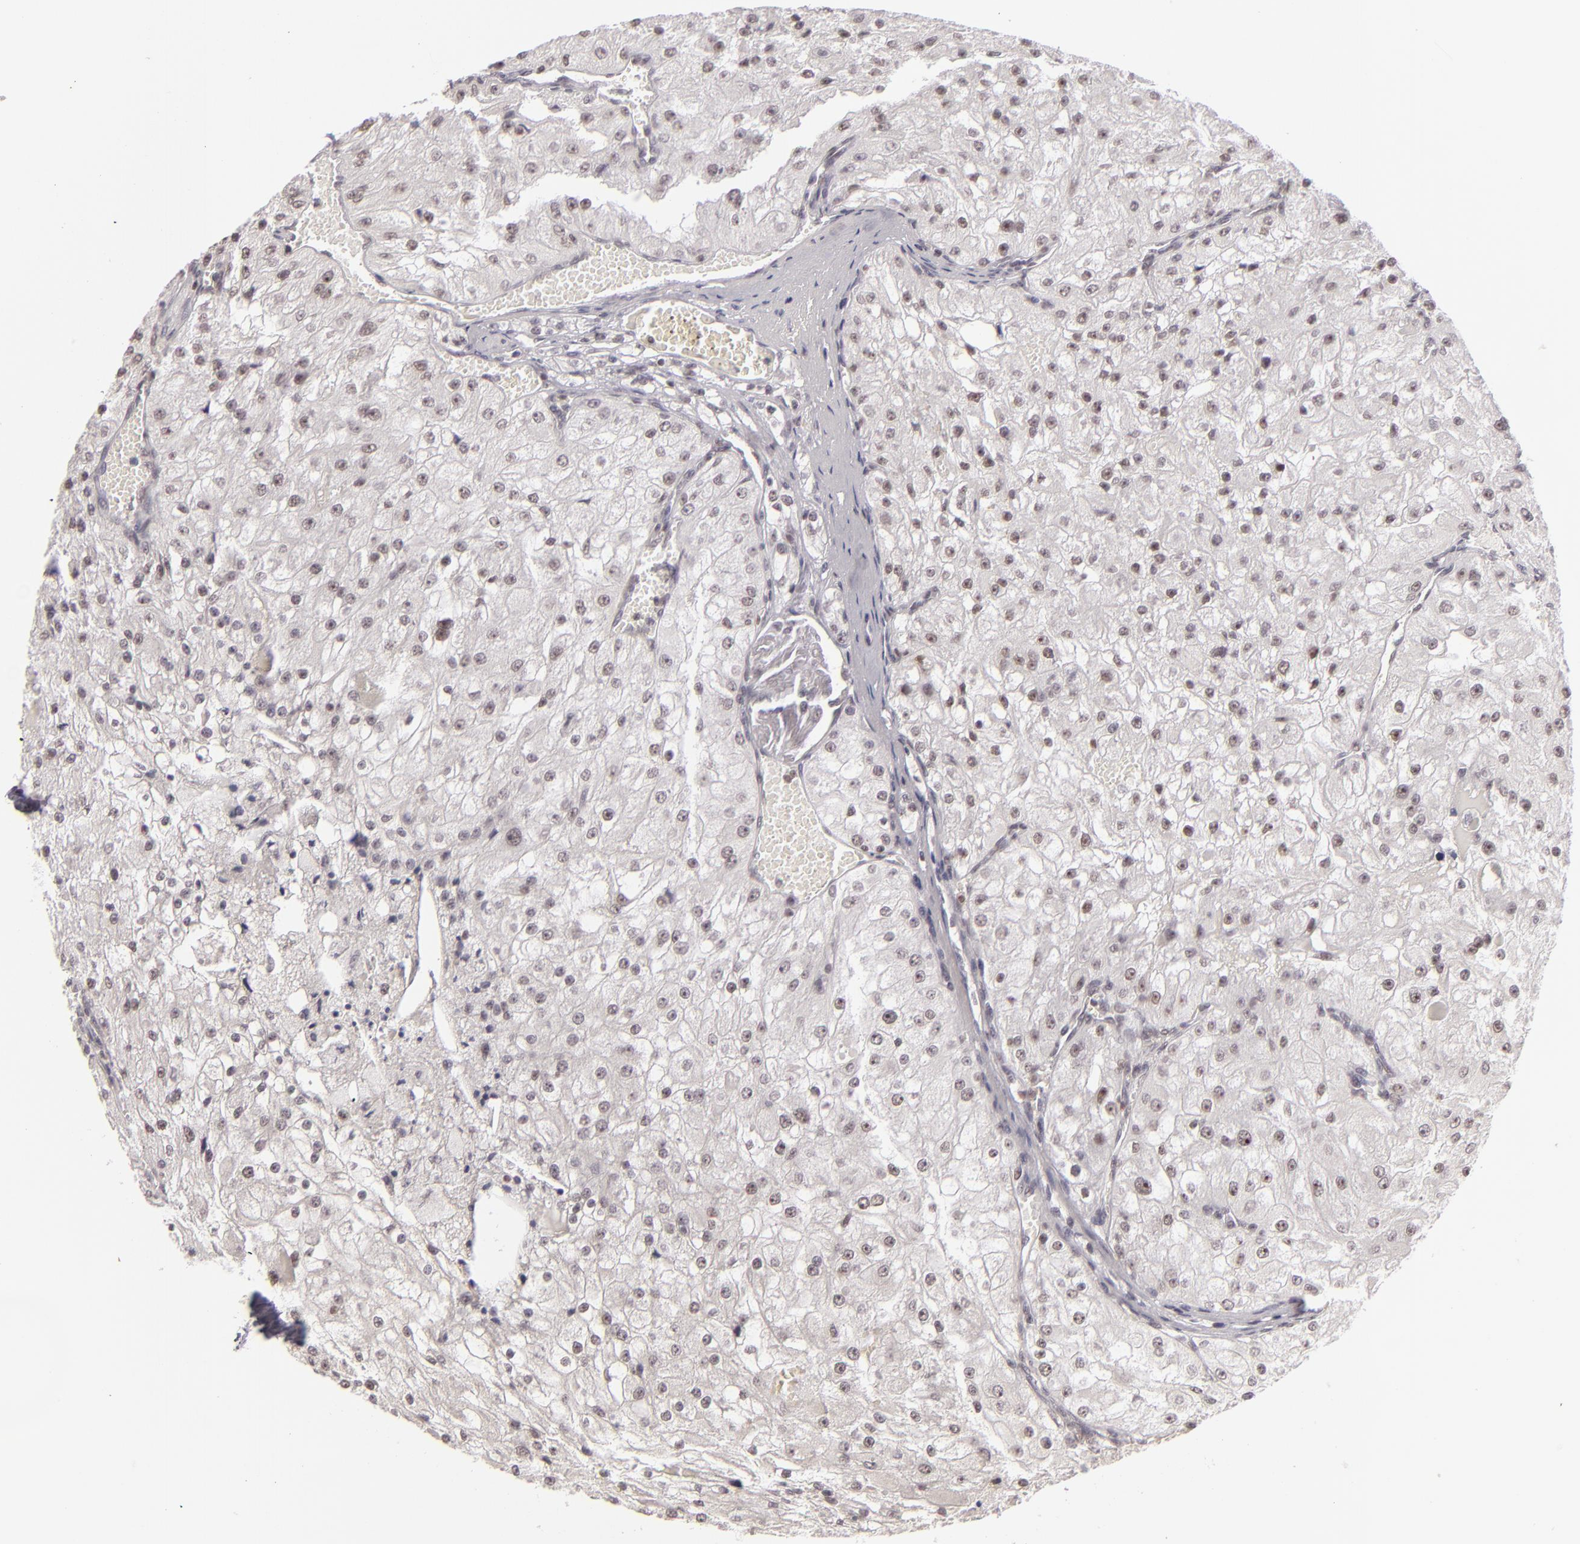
{"staining": {"intensity": "negative", "quantity": "none", "location": "none"}, "tissue": "renal cancer", "cell_type": "Tumor cells", "image_type": "cancer", "snomed": [{"axis": "morphology", "description": "Adenocarcinoma, NOS"}, {"axis": "topography", "description": "Kidney"}], "caption": "Tumor cells show no significant protein positivity in renal adenocarcinoma. Brightfield microscopy of IHC stained with DAB (3,3'-diaminobenzidine) (brown) and hematoxylin (blue), captured at high magnification.", "gene": "DAXX", "patient": {"sex": "female", "age": 74}}